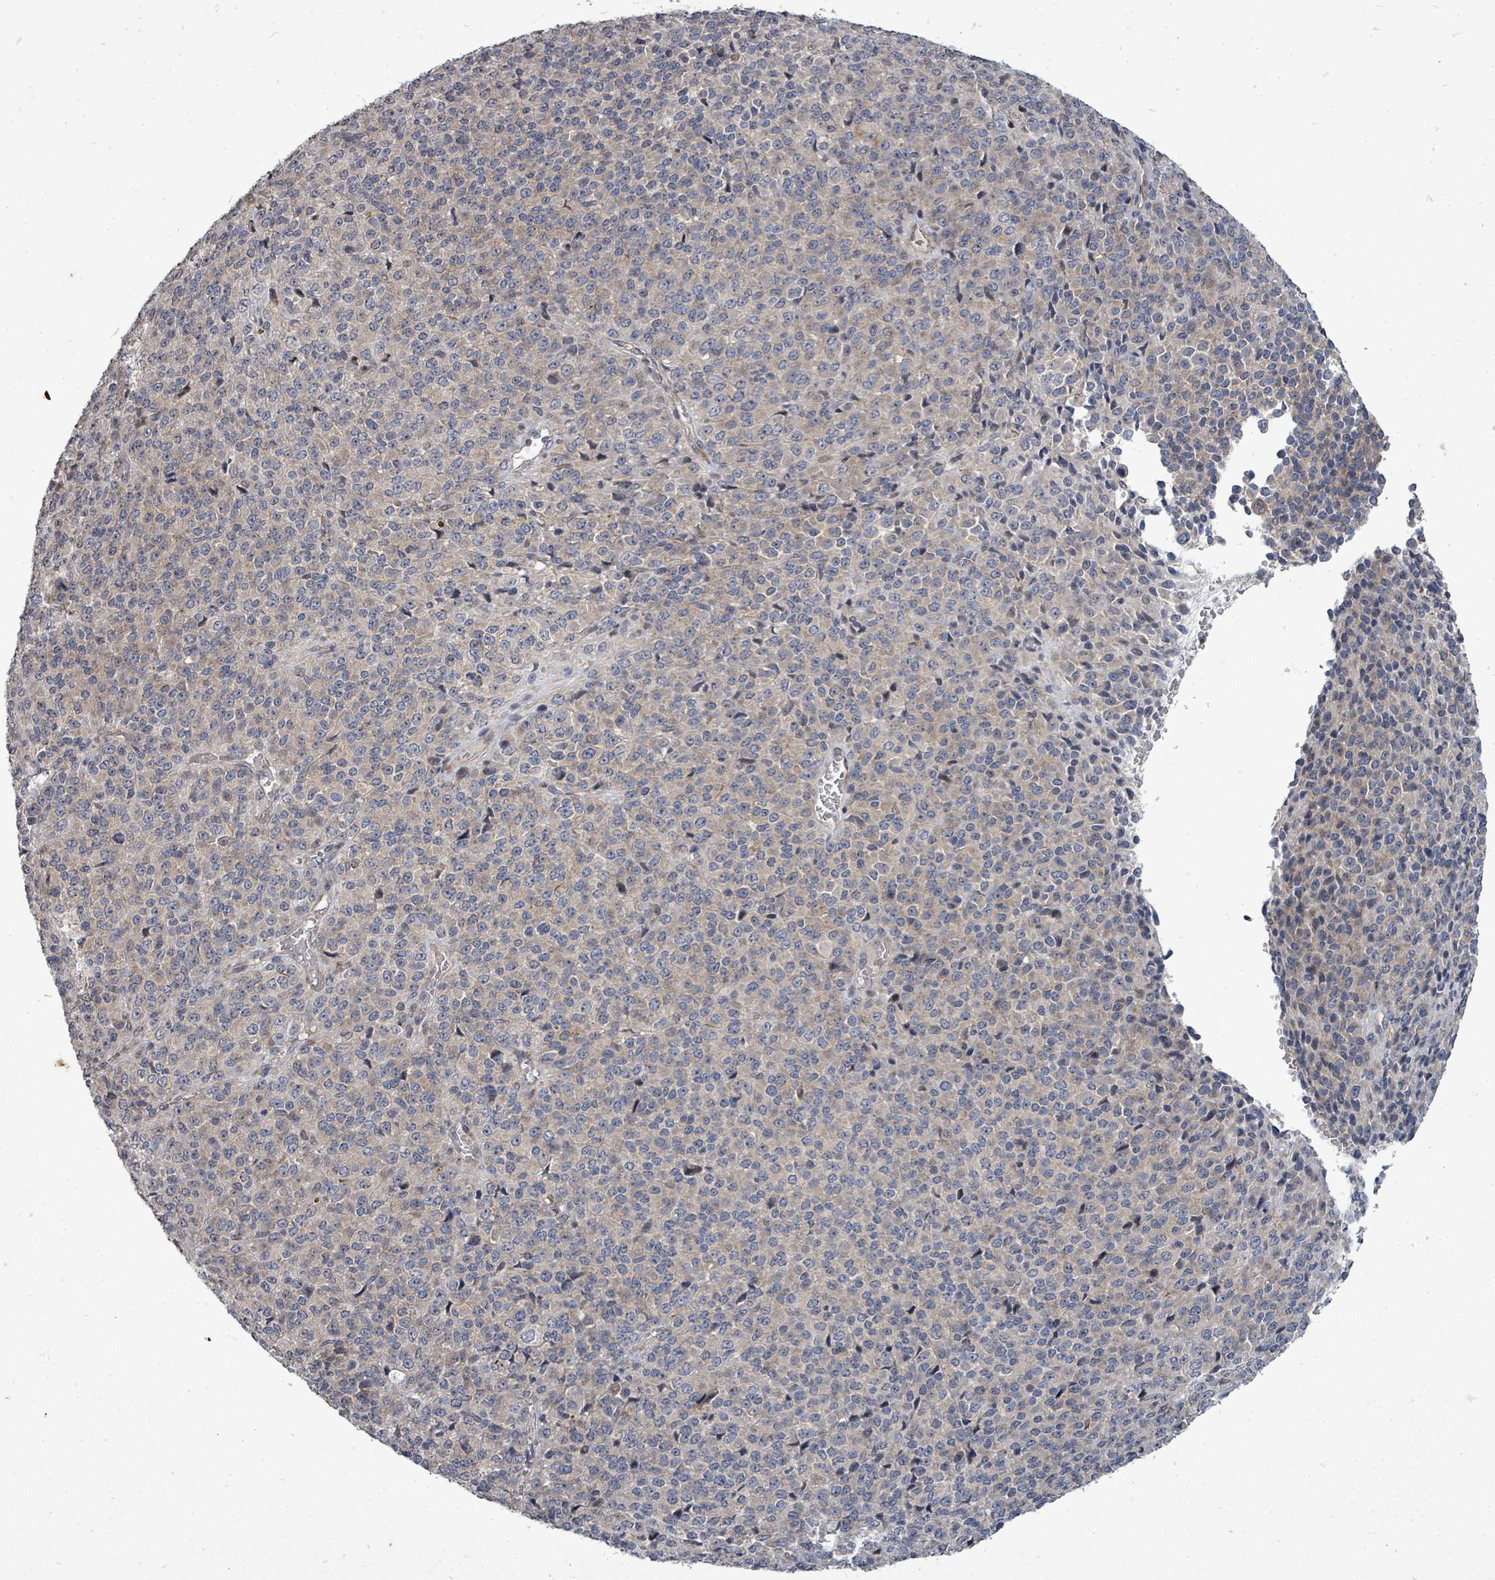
{"staining": {"intensity": "weak", "quantity": "<25%", "location": "cytoplasmic/membranous"}, "tissue": "melanoma", "cell_type": "Tumor cells", "image_type": "cancer", "snomed": [{"axis": "morphology", "description": "Malignant melanoma, Metastatic site"}, {"axis": "topography", "description": "Brain"}], "caption": "Immunohistochemistry (IHC) of human malignant melanoma (metastatic site) reveals no expression in tumor cells.", "gene": "RALGAPB", "patient": {"sex": "female", "age": 56}}